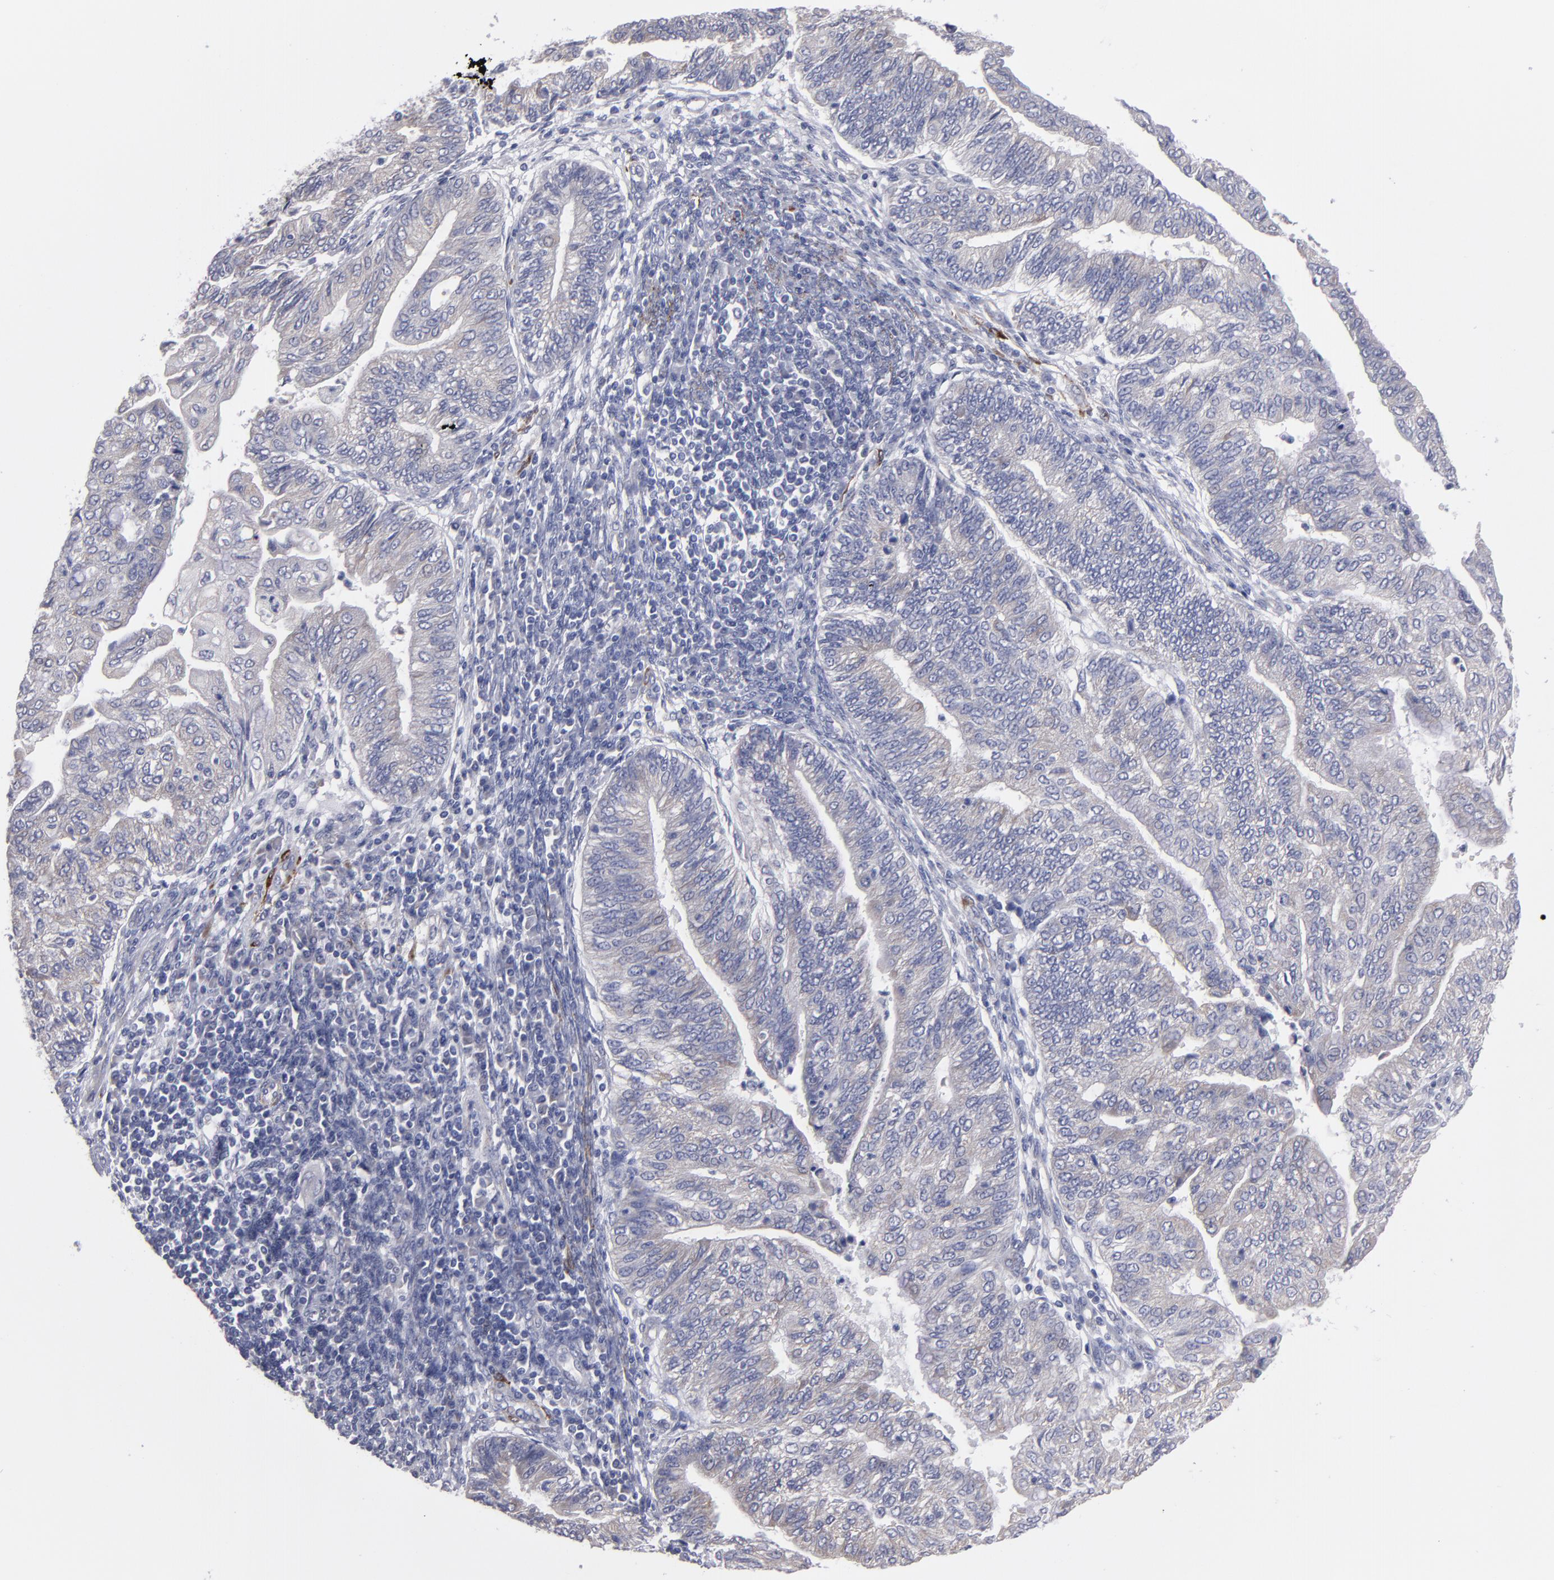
{"staining": {"intensity": "weak", "quantity": "<25%", "location": "cytoplasmic/membranous"}, "tissue": "endometrial cancer", "cell_type": "Tumor cells", "image_type": "cancer", "snomed": [{"axis": "morphology", "description": "Adenocarcinoma, NOS"}, {"axis": "topography", "description": "Endometrium"}], "caption": "Immunohistochemistry histopathology image of human endometrial cancer stained for a protein (brown), which exhibits no expression in tumor cells.", "gene": "SLMAP", "patient": {"sex": "female", "age": 59}}